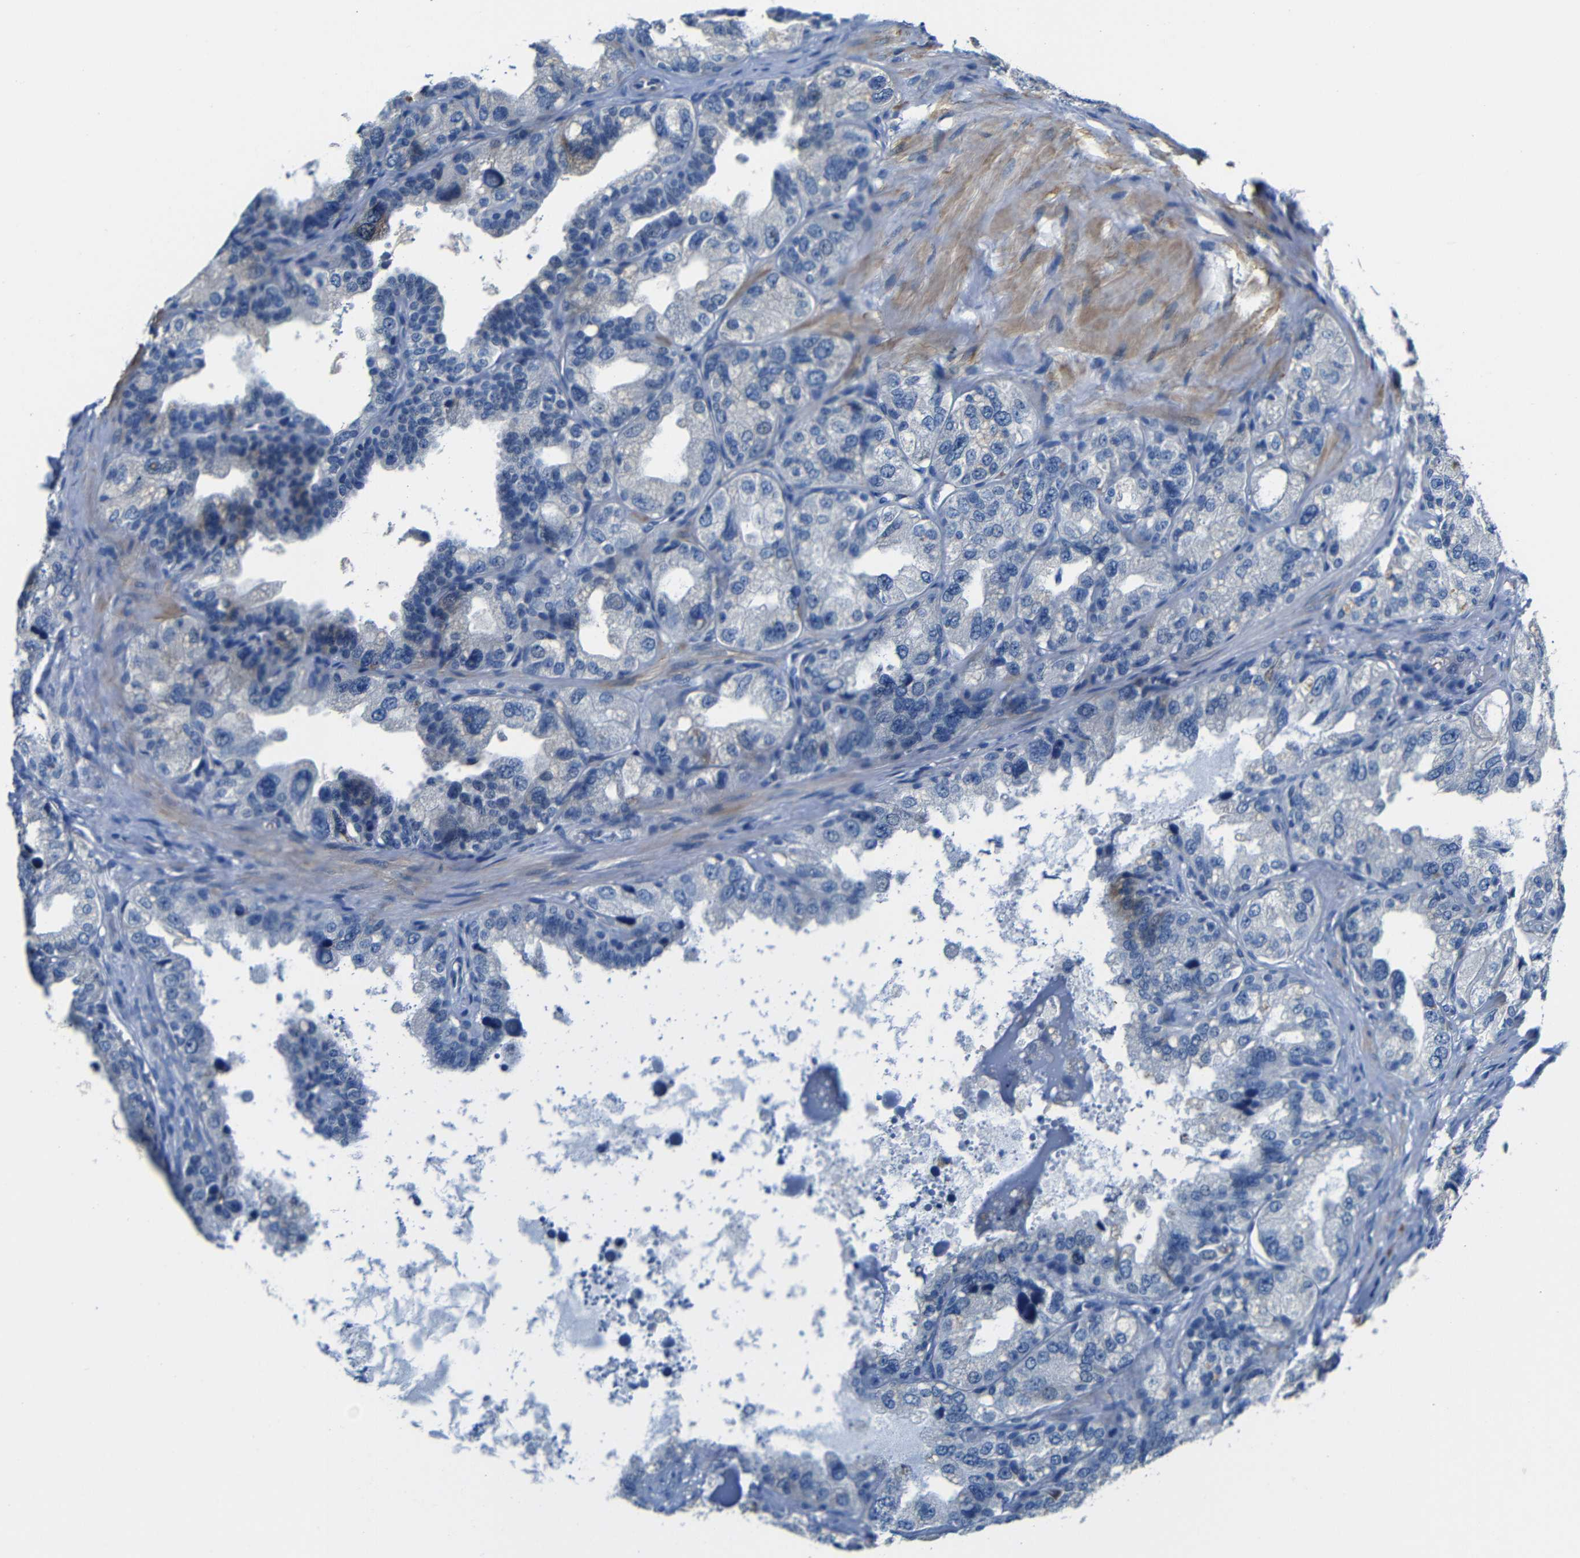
{"staining": {"intensity": "moderate", "quantity": "<25%", "location": "cytoplasmic/membranous"}, "tissue": "seminal vesicle", "cell_type": "Glandular cells", "image_type": "normal", "snomed": [{"axis": "morphology", "description": "Normal tissue, NOS"}, {"axis": "topography", "description": "Seminal veicle"}], "caption": "High-power microscopy captured an immunohistochemistry photomicrograph of benign seminal vesicle, revealing moderate cytoplasmic/membranous staining in about <25% of glandular cells.", "gene": "TNFAIP1", "patient": {"sex": "male", "age": 68}}